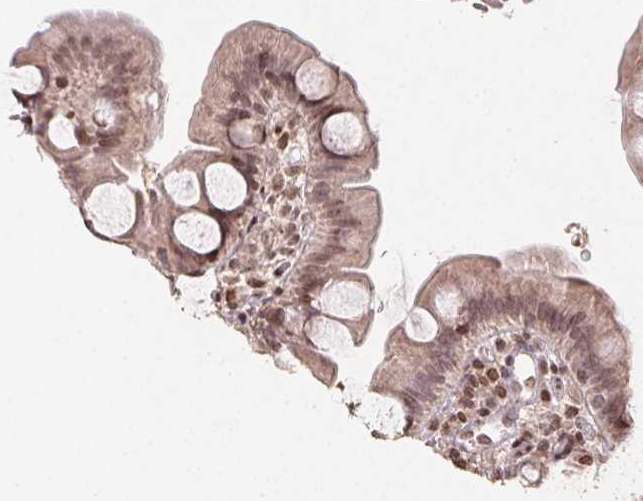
{"staining": {"intensity": "moderate", "quantity": ">75%", "location": "cytoplasmic/membranous,nuclear"}, "tissue": "small intestine", "cell_type": "Glandular cells", "image_type": "normal", "snomed": [{"axis": "morphology", "description": "Normal tissue, NOS"}, {"axis": "topography", "description": "Small intestine"}], "caption": "The photomicrograph shows immunohistochemical staining of benign small intestine. There is moderate cytoplasmic/membranous,nuclear positivity is identified in about >75% of glandular cells. The staining is performed using DAB (3,3'-diaminobenzidine) brown chromogen to label protein expression. The nuclei are counter-stained blue using hematoxylin.", "gene": "MAPKAPK2", "patient": {"sex": "female", "age": 68}}